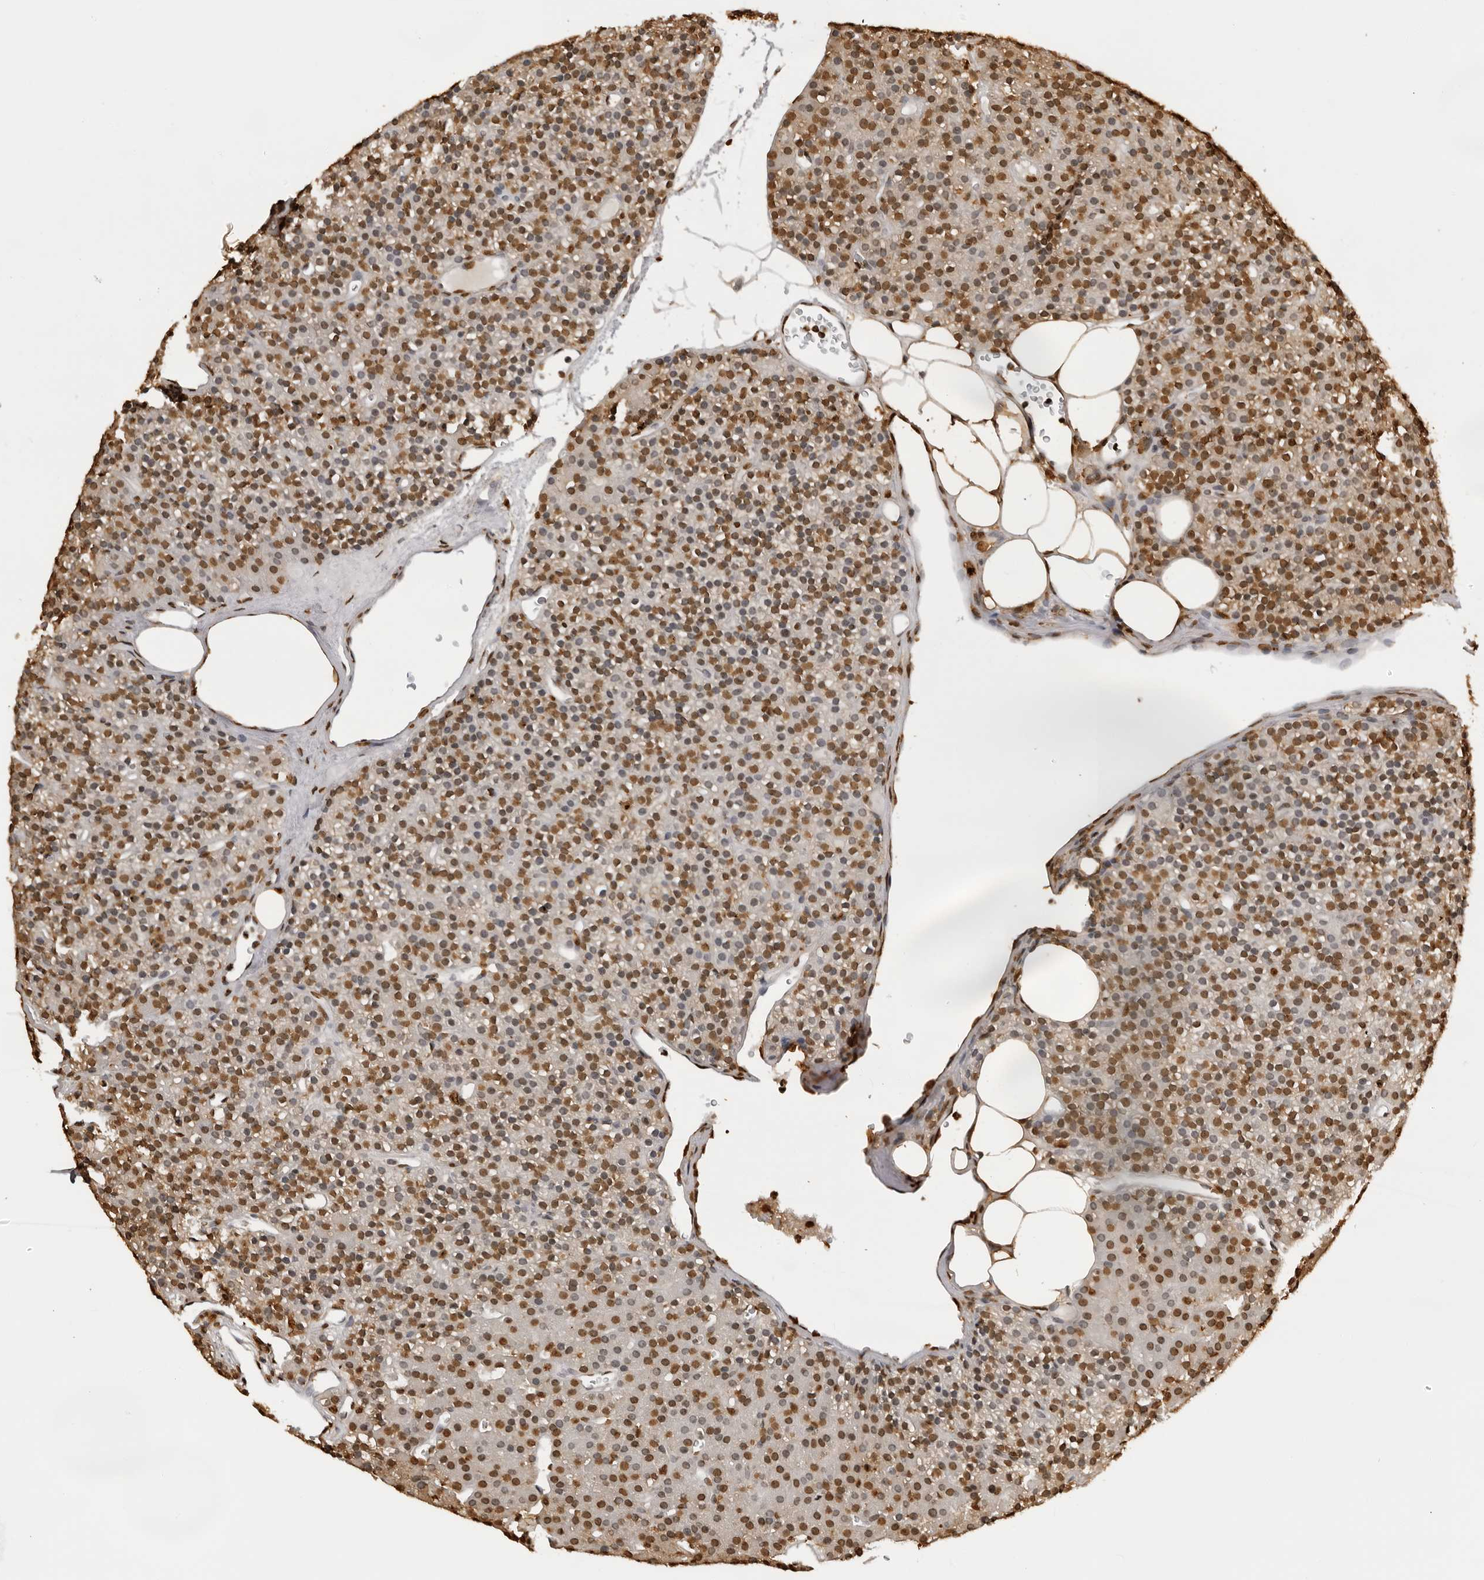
{"staining": {"intensity": "strong", "quantity": ">75%", "location": "nuclear"}, "tissue": "parathyroid gland", "cell_type": "Glandular cells", "image_type": "normal", "snomed": [{"axis": "morphology", "description": "Normal tissue, NOS"}, {"axis": "morphology", "description": "Hyperplasia, NOS"}, {"axis": "topography", "description": "Parathyroid gland"}], "caption": "A high amount of strong nuclear staining is identified in about >75% of glandular cells in normal parathyroid gland.", "gene": "ZFP91", "patient": {"sex": "male", "age": 44}}